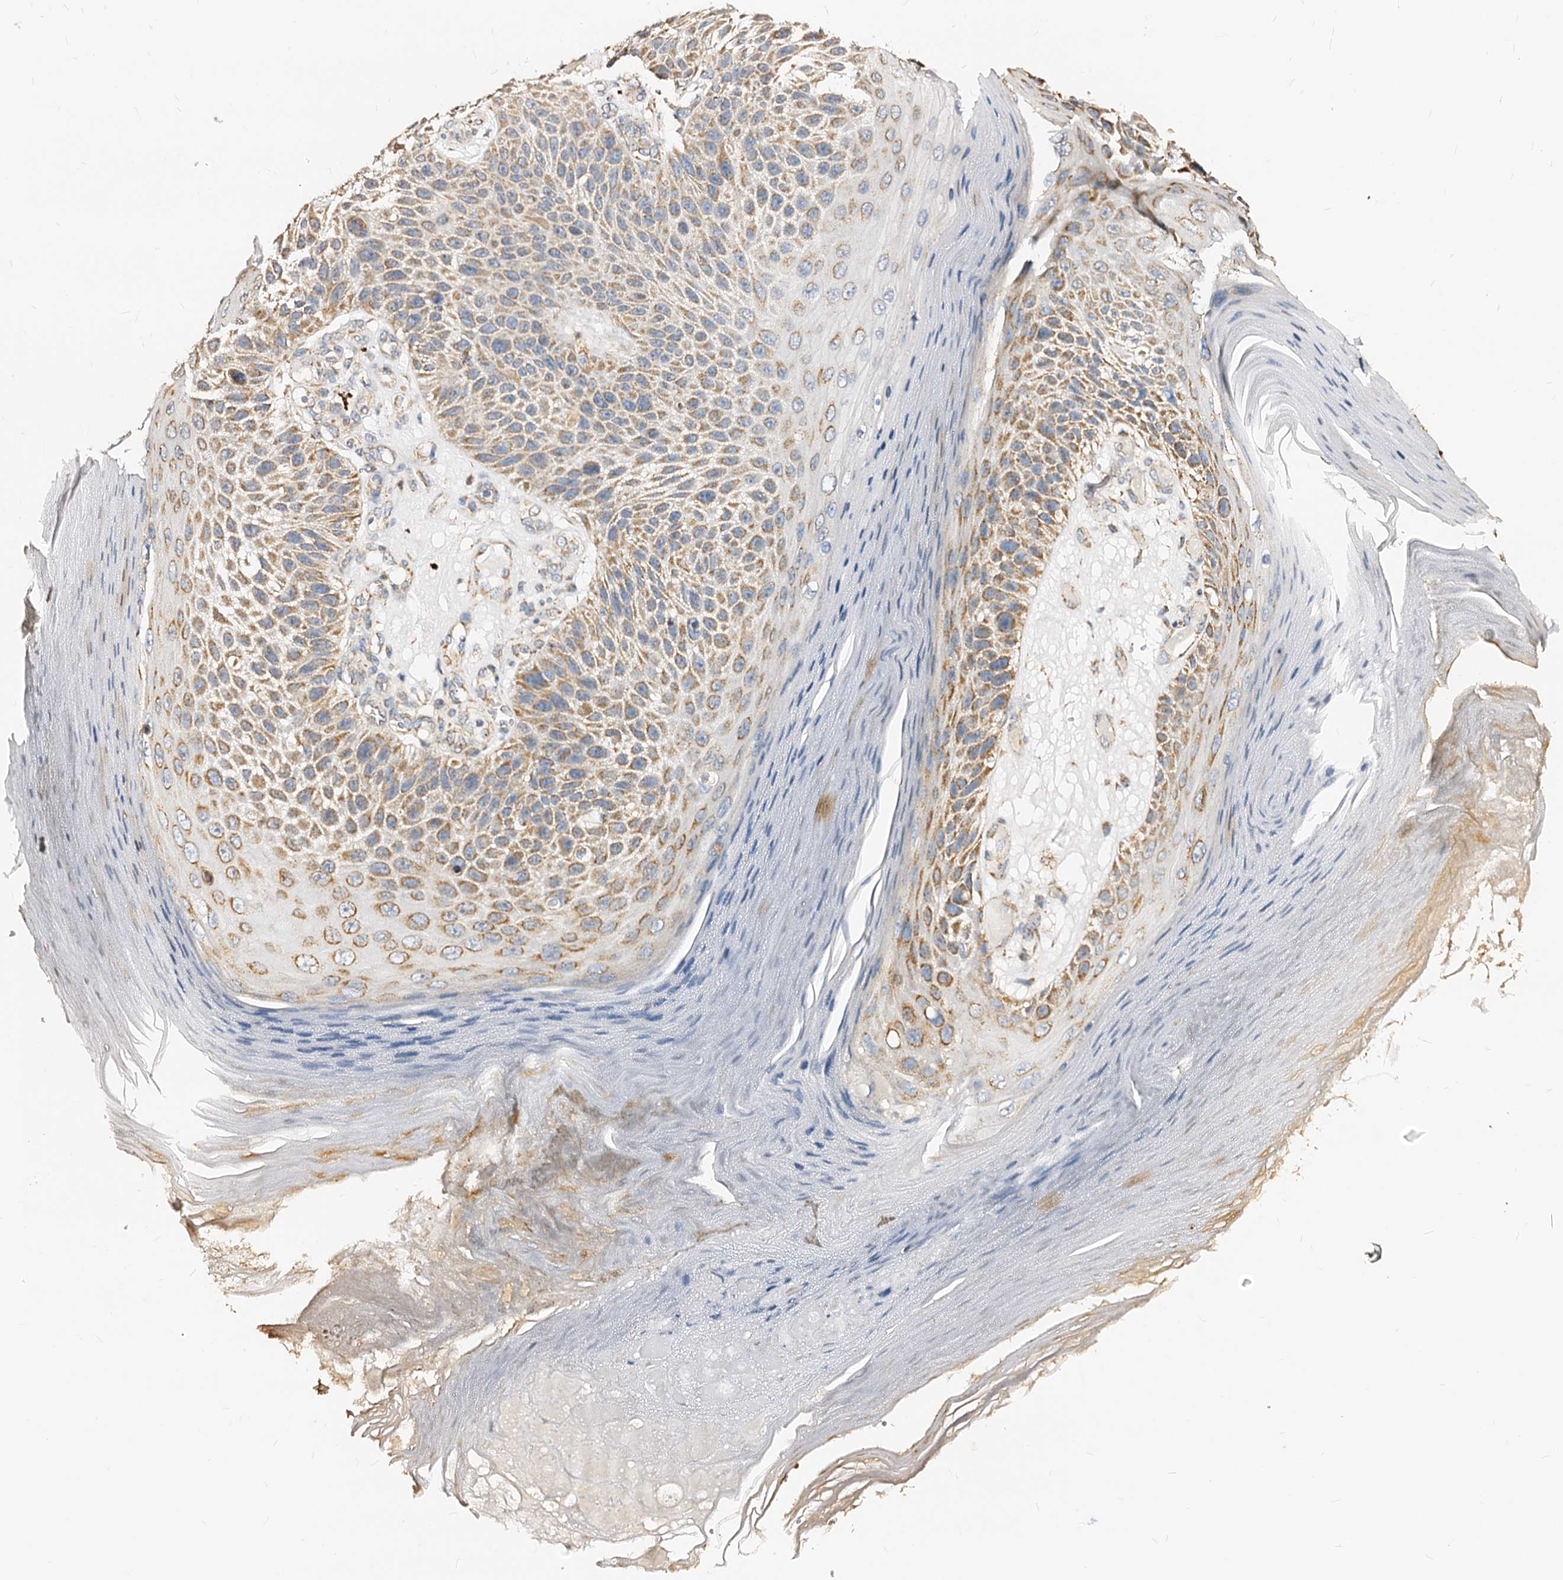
{"staining": {"intensity": "moderate", "quantity": ">75%", "location": "cytoplasmic/membranous"}, "tissue": "skin cancer", "cell_type": "Tumor cells", "image_type": "cancer", "snomed": [{"axis": "morphology", "description": "Squamous cell carcinoma, NOS"}, {"axis": "topography", "description": "Skin"}], "caption": "Immunohistochemistry staining of skin cancer (squamous cell carcinoma), which demonstrates medium levels of moderate cytoplasmic/membranous expression in about >75% of tumor cells indicating moderate cytoplasmic/membranous protein staining. The staining was performed using DAB (3,3'-diaminobenzidine) (brown) for protein detection and nuclei were counterstained in hematoxylin (blue).", "gene": "MAOB", "patient": {"sex": "female", "age": 88}}